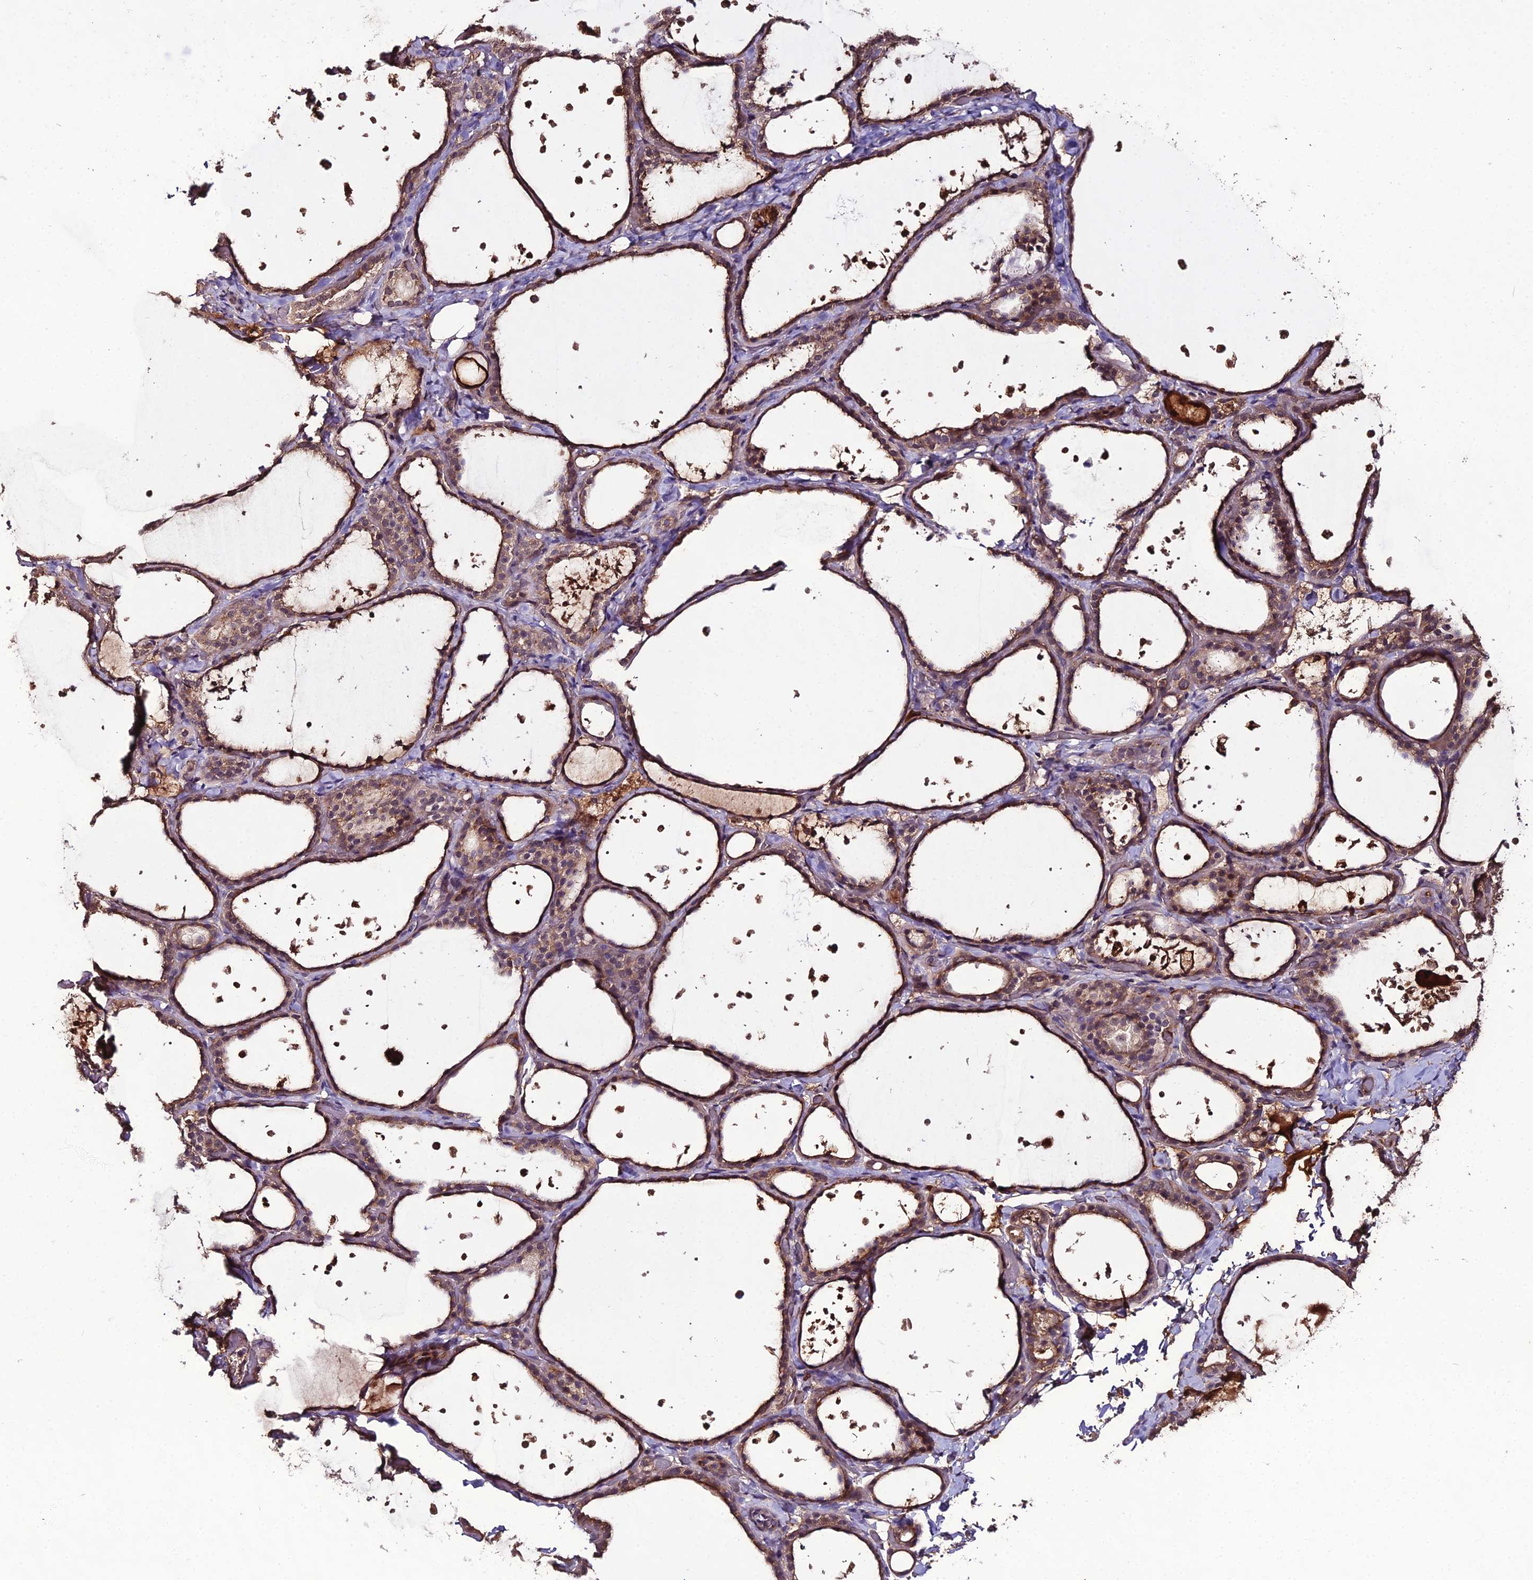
{"staining": {"intensity": "moderate", "quantity": ">75%", "location": "cytoplasmic/membranous"}, "tissue": "thyroid gland", "cell_type": "Glandular cells", "image_type": "normal", "snomed": [{"axis": "morphology", "description": "Normal tissue, NOS"}, {"axis": "topography", "description": "Thyroid gland"}], "caption": "Thyroid gland stained with a brown dye displays moderate cytoplasmic/membranous positive expression in approximately >75% of glandular cells.", "gene": "KCTD16", "patient": {"sex": "female", "age": 44}}